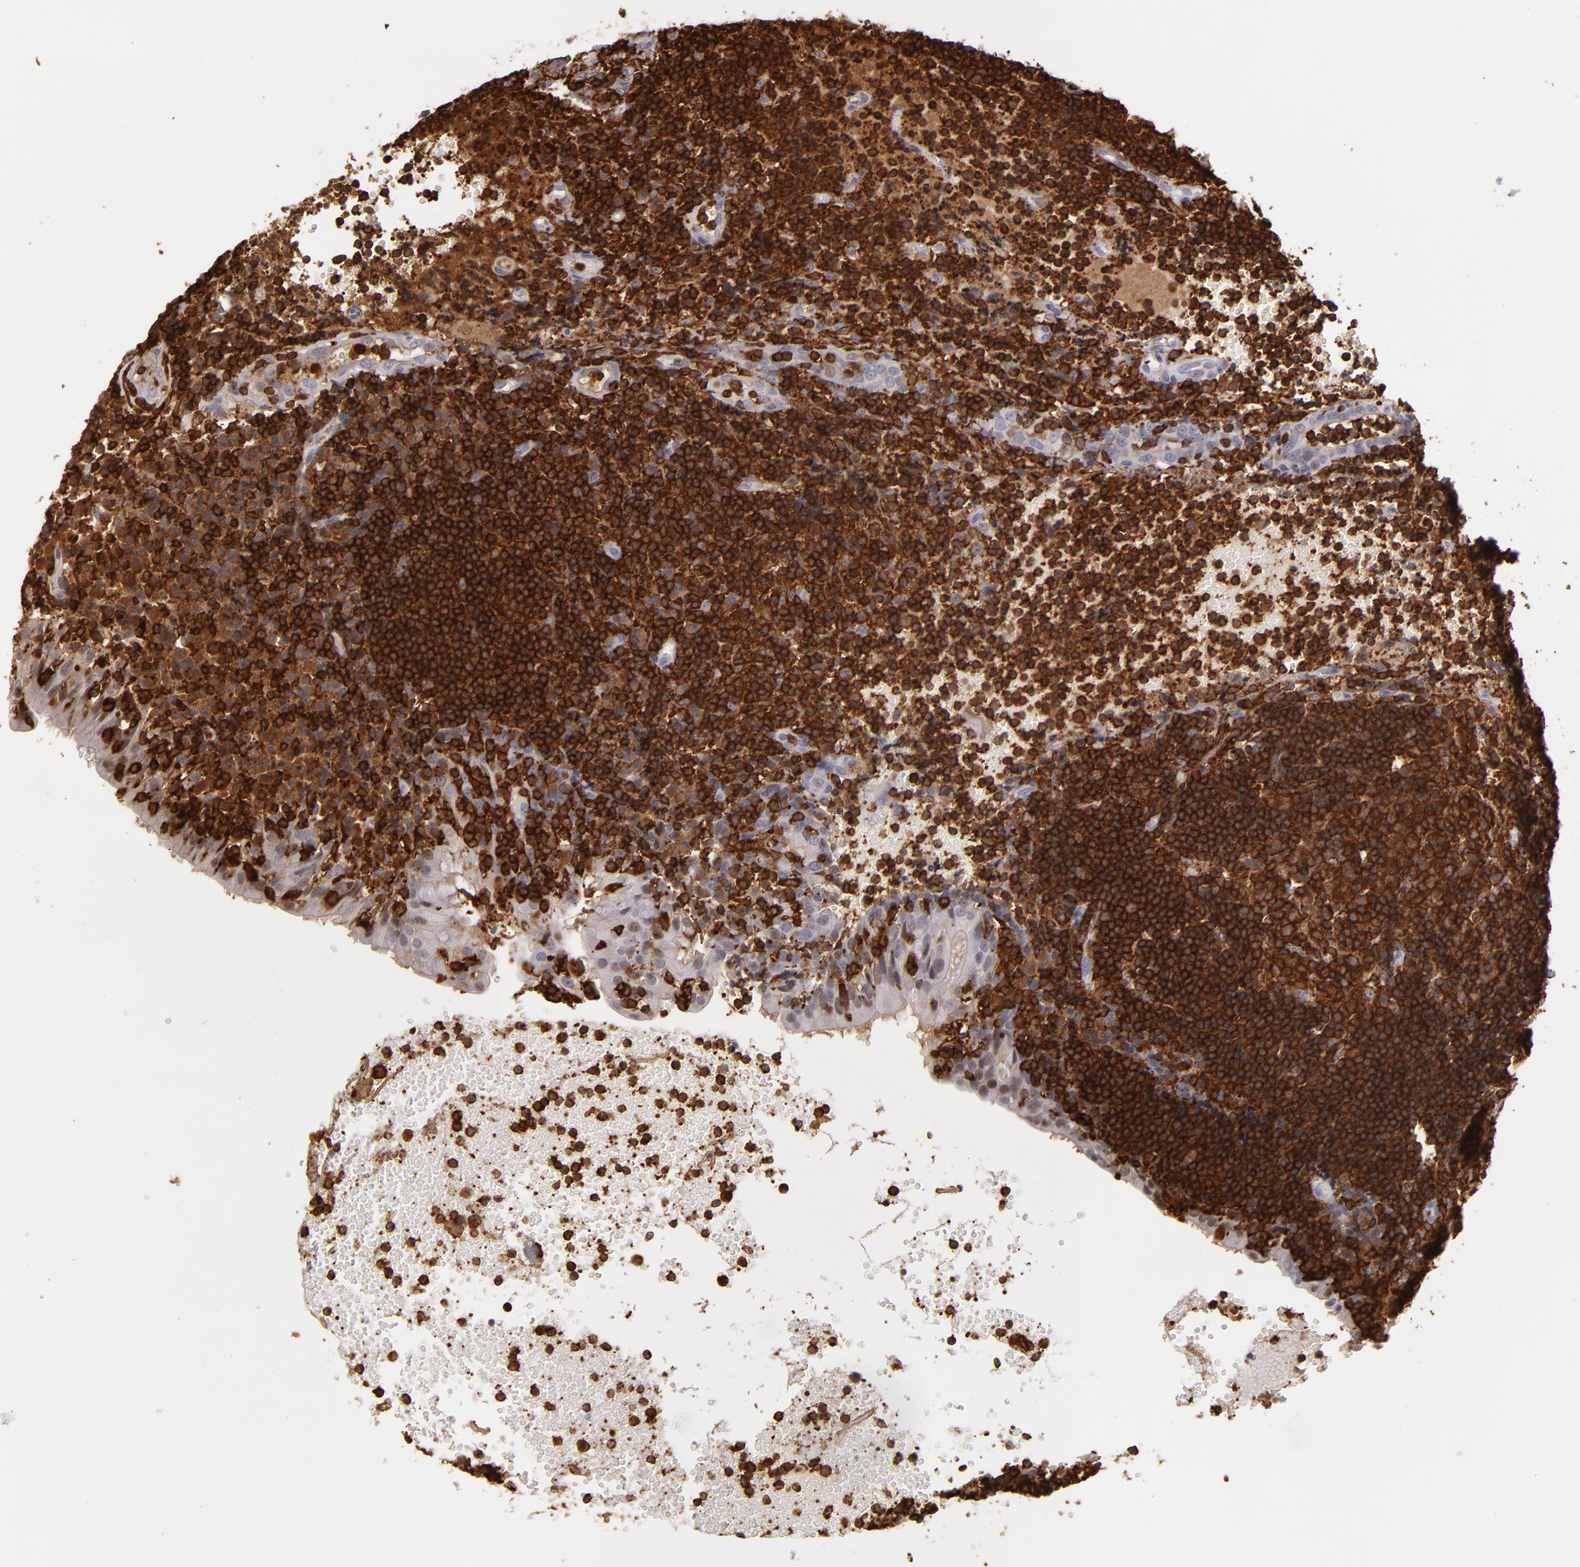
{"staining": {"intensity": "strong", "quantity": ">75%", "location": "cytoplasmic/membranous"}, "tissue": "tonsil", "cell_type": "Germinal center cells", "image_type": "normal", "snomed": [{"axis": "morphology", "description": "Normal tissue, NOS"}, {"axis": "topography", "description": "Tonsil"}], "caption": "Unremarkable tonsil exhibits strong cytoplasmic/membranous staining in about >75% of germinal center cells, visualized by immunohistochemistry.", "gene": "WAS", "patient": {"sex": "female", "age": 40}}